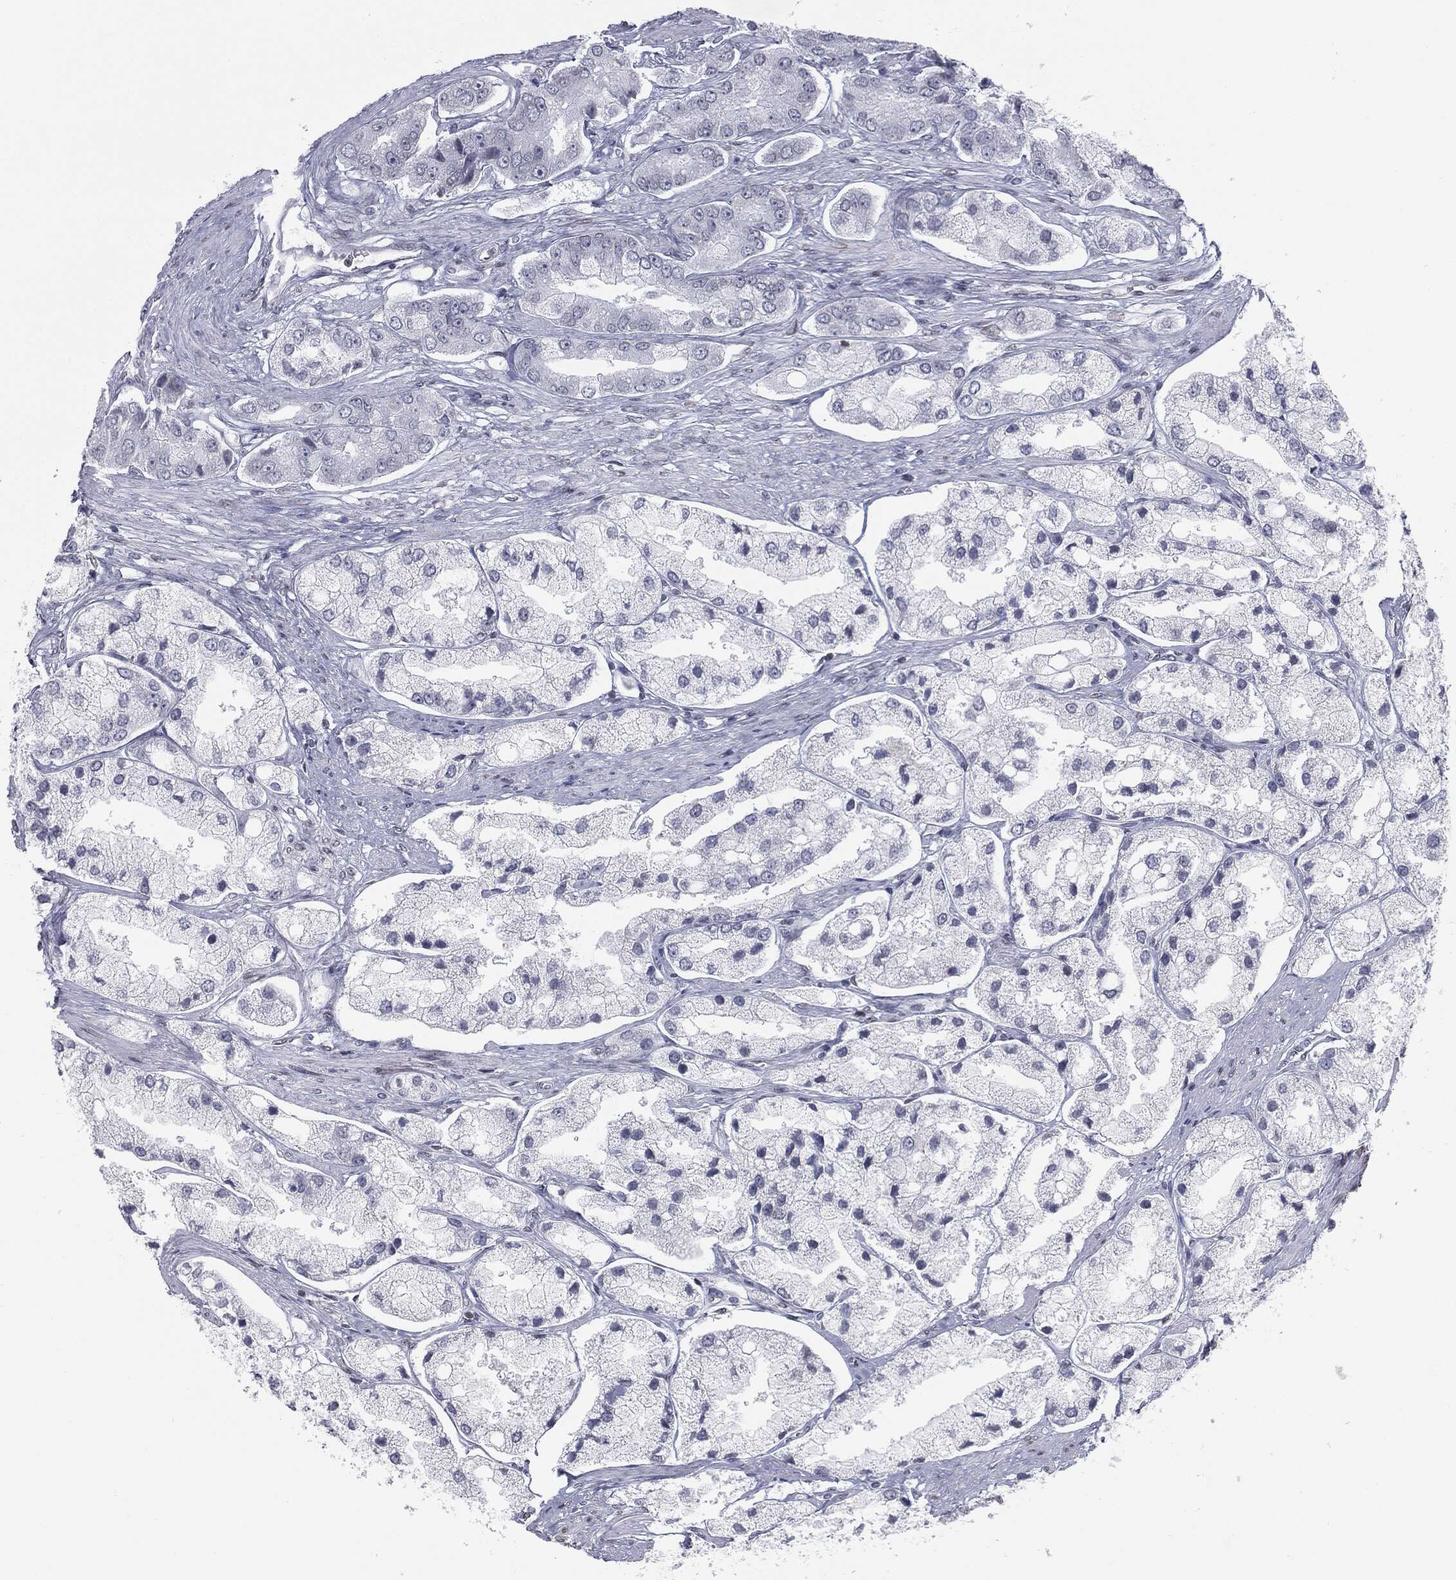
{"staining": {"intensity": "negative", "quantity": "none", "location": "none"}, "tissue": "prostate cancer", "cell_type": "Tumor cells", "image_type": "cancer", "snomed": [{"axis": "morphology", "description": "Adenocarcinoma, Low grade"}, {"axis": "topography", "description": "Prostate"}], "caption": "The immunohistochemistry (IHC) image has no significant staining in tumor cells of prostate cancer tissue.", "gene": "ALDOB", "patient": {"sex": "male", "age": 69}}